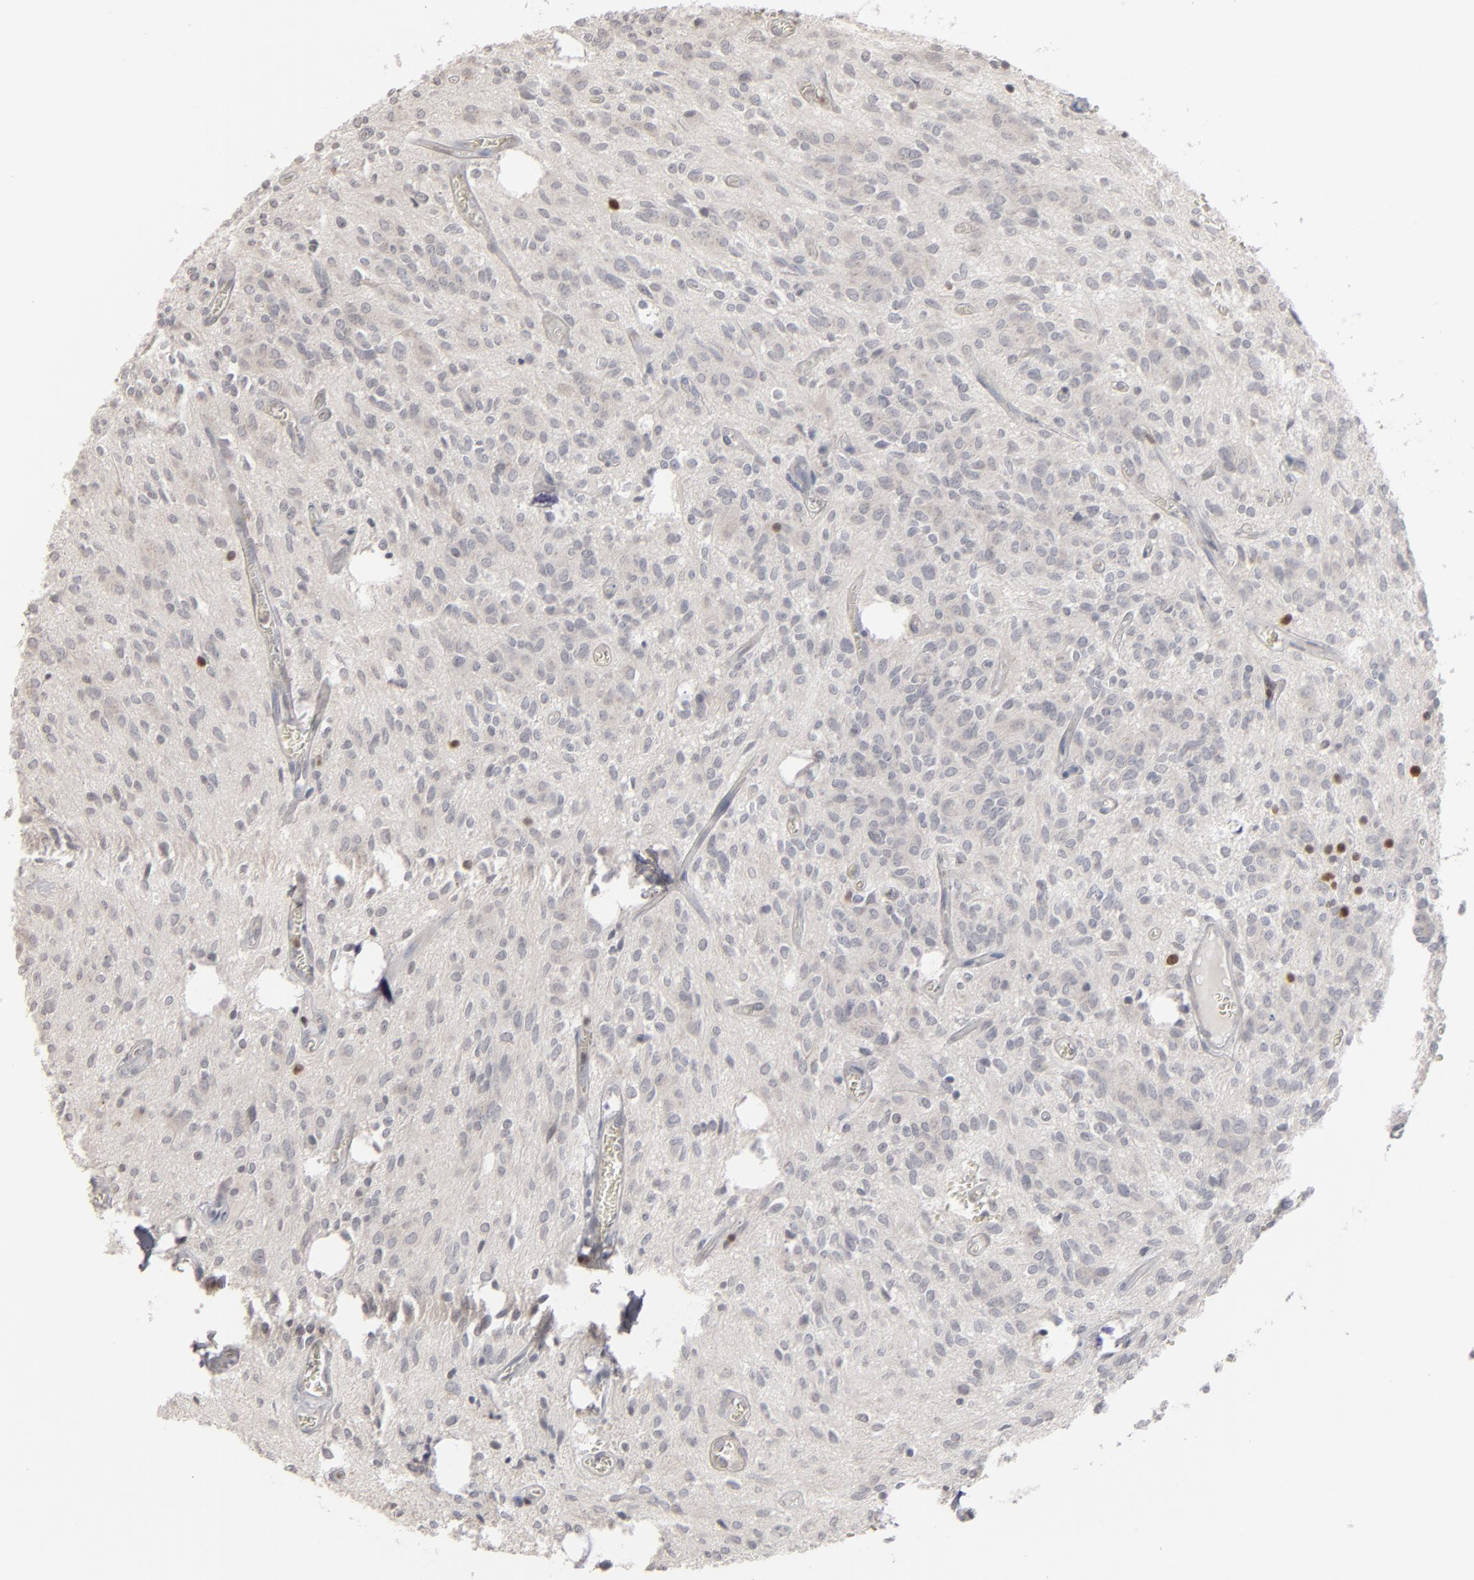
{"staining": {"intensity": "negative", "quantity": "none", "location": "none"}, "tissue": "glioma", "cell_type": "Tumor cells", "image_type": "cancer", "snomed": [{"axis": "morphology", "description": "Glioma, malignant, Low grade"}, {"axis": "topography", "description": "Brain"}], "caption": "A high-resolution photomicrograph shows IHC staining of glioma, which demonstrates no significant staining in tumor cells.", "gene": "STAT4", "patient": {"sex": "female", "age": 15}}